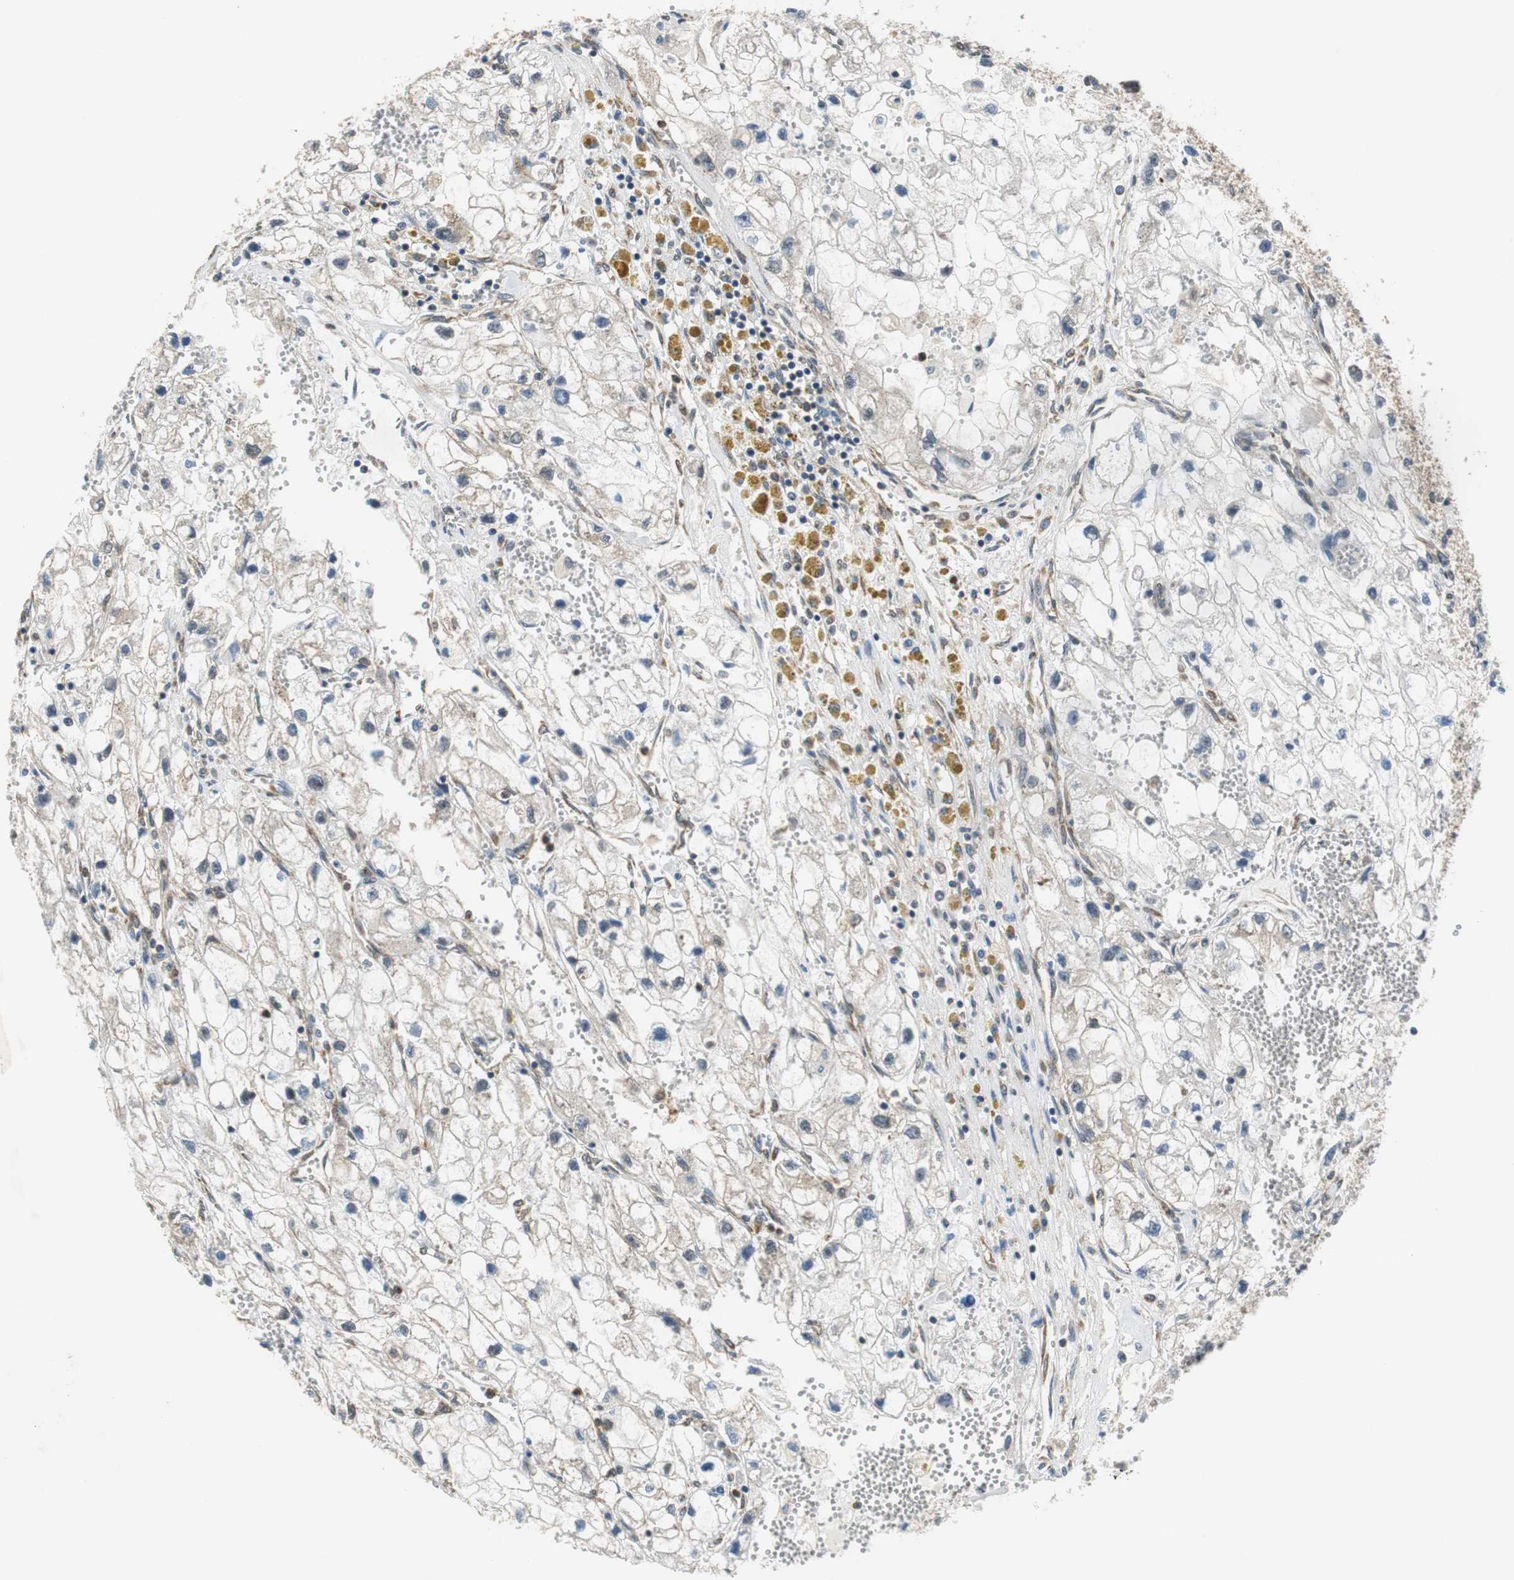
{"staining": {"intensity": "weak", "quantity": "<25%", "location": "cytoplasmic/membranous"}, "tissue": "renal cancer", "cell_type": "Tumor cells", "image_type": "cancer", "snomed": [{"axis": "morphology", "description": "Adenocarcinoma, NOS"}, {"axis": "topography", "description": "Kidney"}], "caption": "Histopathology image shows no significant protein staining in tumor cells of renal cancer.", "gene": "CNOT3", "patient": {"sex": "female", "age": 70}}